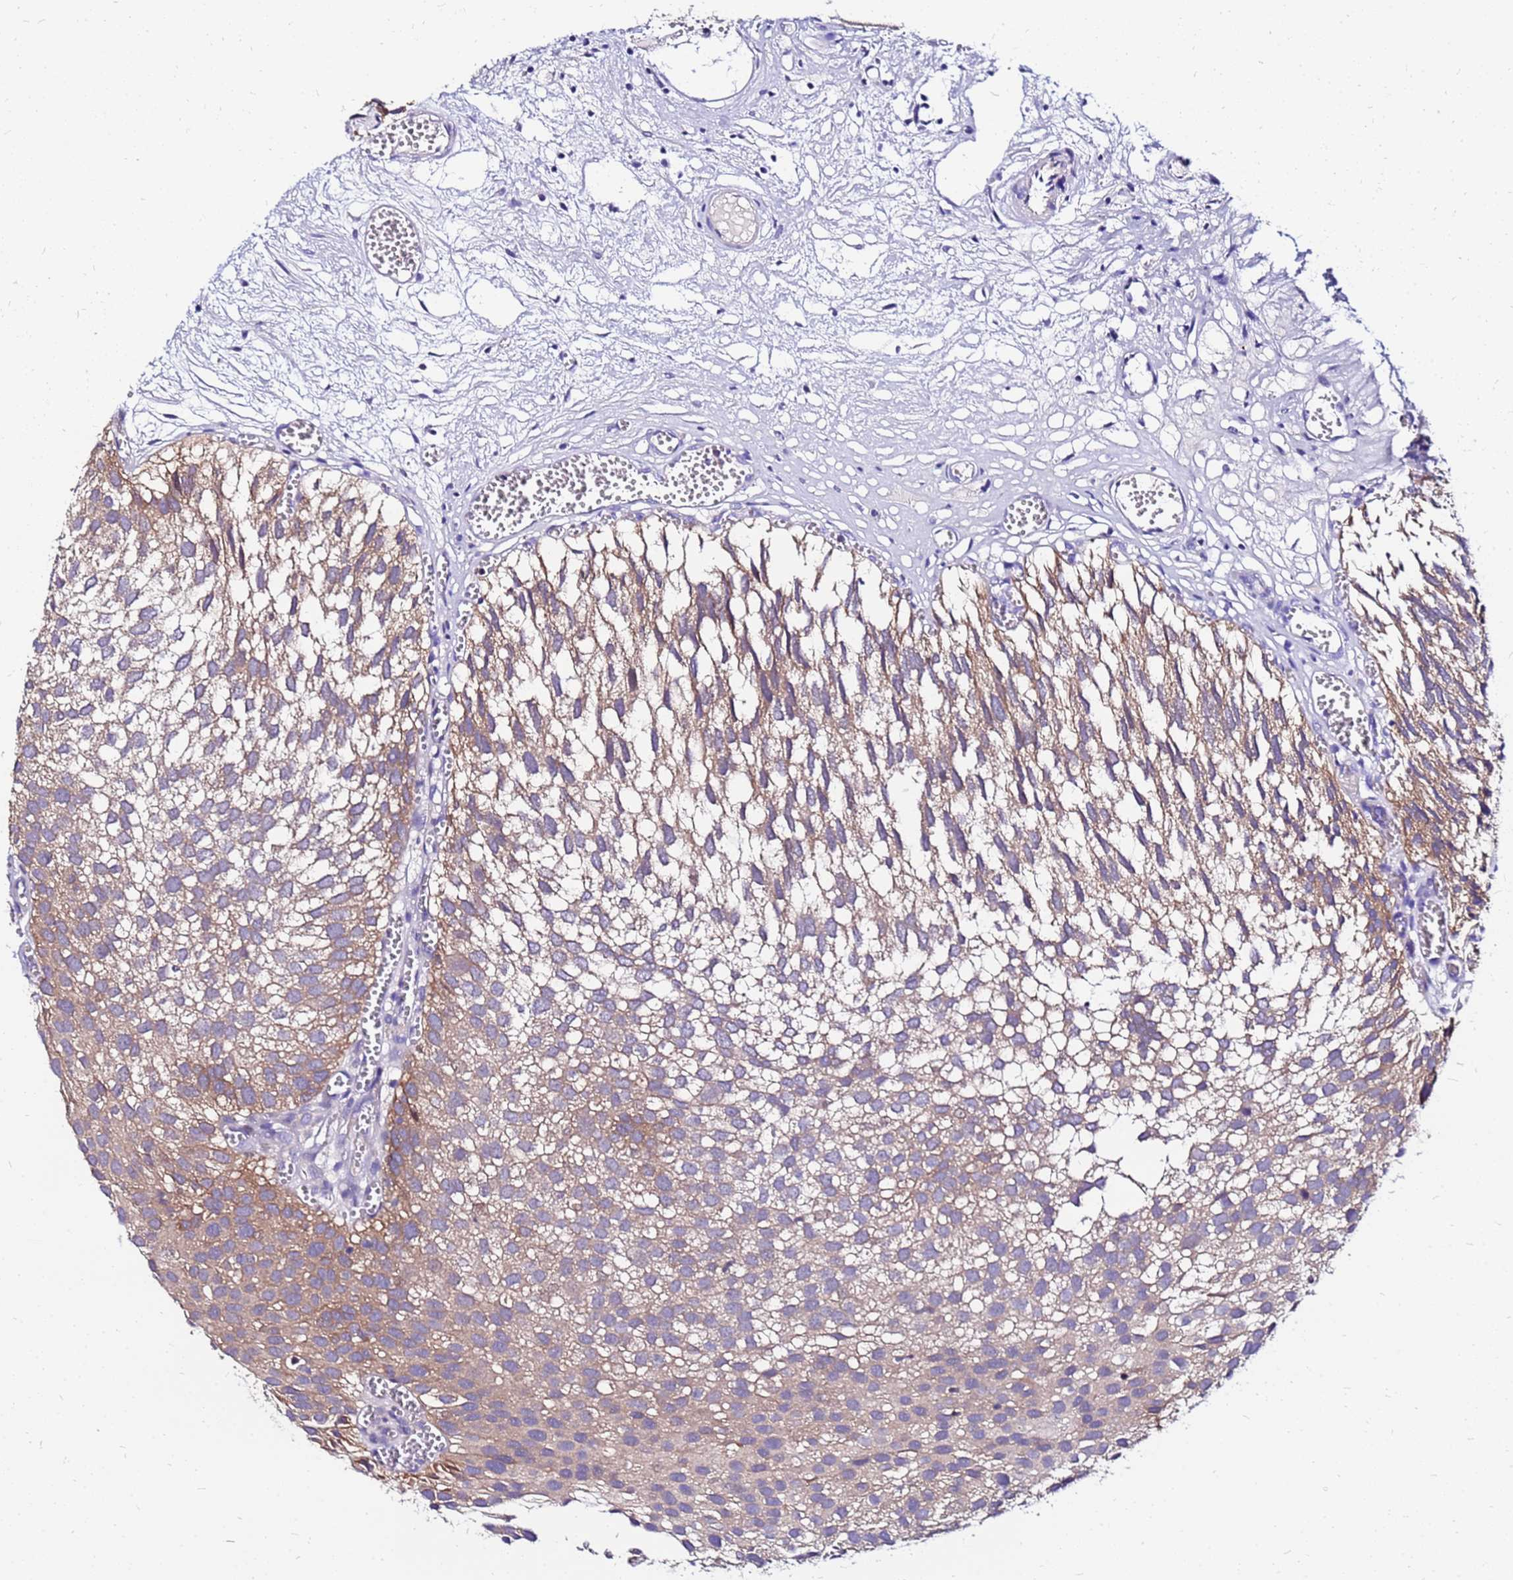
{"staining": {"intensity": "weak", "quantity": ">75%", "location": "cytoplasmic/membranous"}, "tissue": "urothelial cancer", "cell_type": "Tumor cells", "image_type": "cancer", "snomed": [{"axis": "morphology", "description": "Urothelial carcinoma, Low grade"}, {"axis": "topography", "description": "Urinary bladder"}], "caption": "Protein expression analysis of urothelial carcinoma (low-grade) demonstrates weak cytoplasmic/membranous positivity in approximately >75% of tumor cells. (DAB (3,3'-diaminobenzidine) IHC, brown staining for protein, blue staining for nuclei).", "gene": "ARHGEF5", "patient": {"sex": "male", "age": 88}}